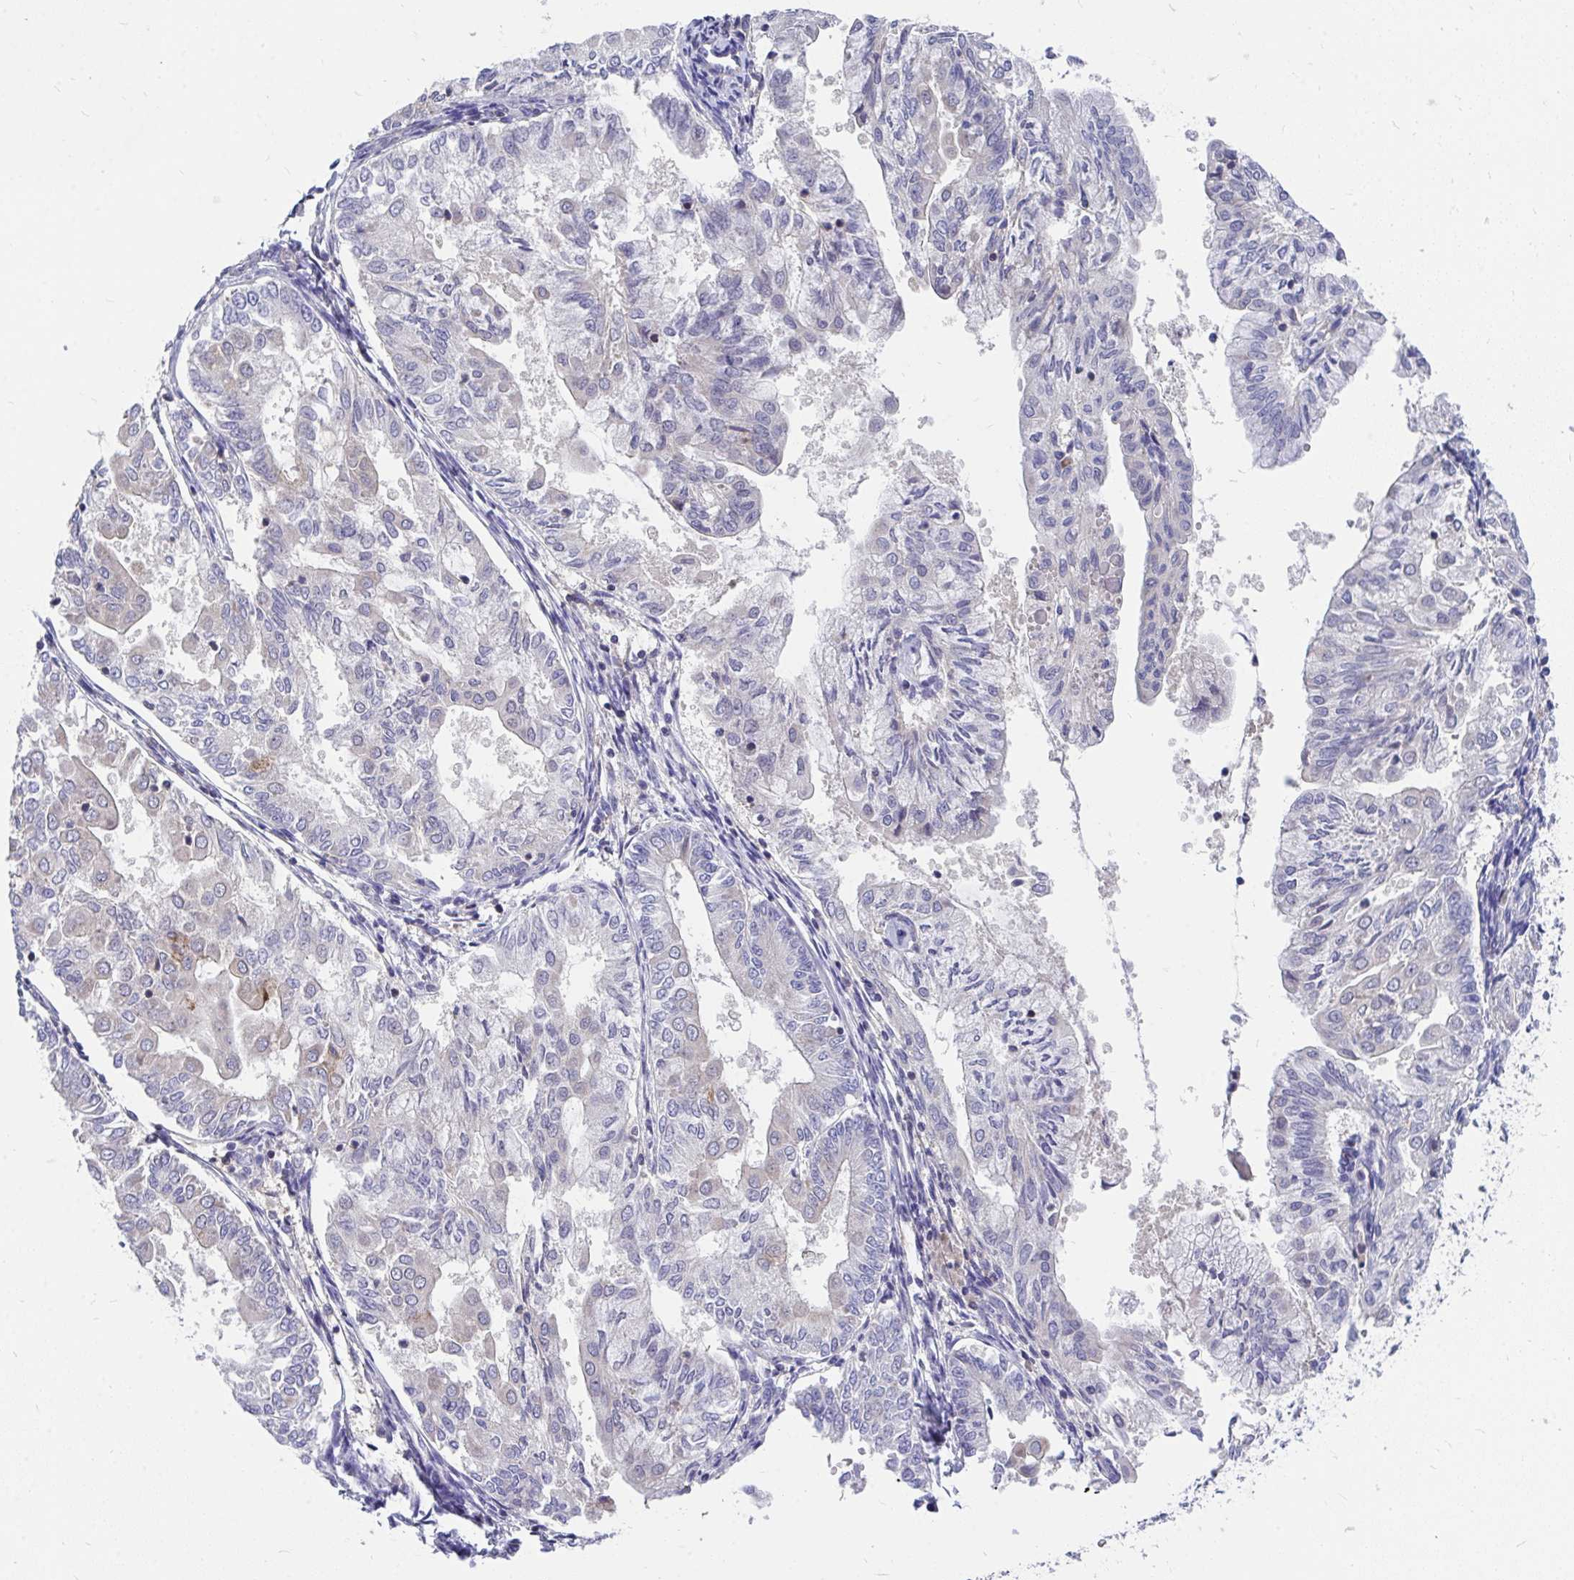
{"staining": {"intensity": "negative", "quantity": "none", "location": "none"}, "tissue": "endometrial cancer", "cell_type": "Tumor cells", "image_type": "cancer", "snomed": [{"axis": "morphology", "description": "Adenocarcinoma, NOS"}, {"axis": "topography", "description": "Endometrium"}], "caption": "Immunohistochemistry (IHC) of human adenocarcinoma (endometrial) displays no expression in tumor cells.", "gene": "FHIP1B", "patient": {"sex": "female", "age": 68}}